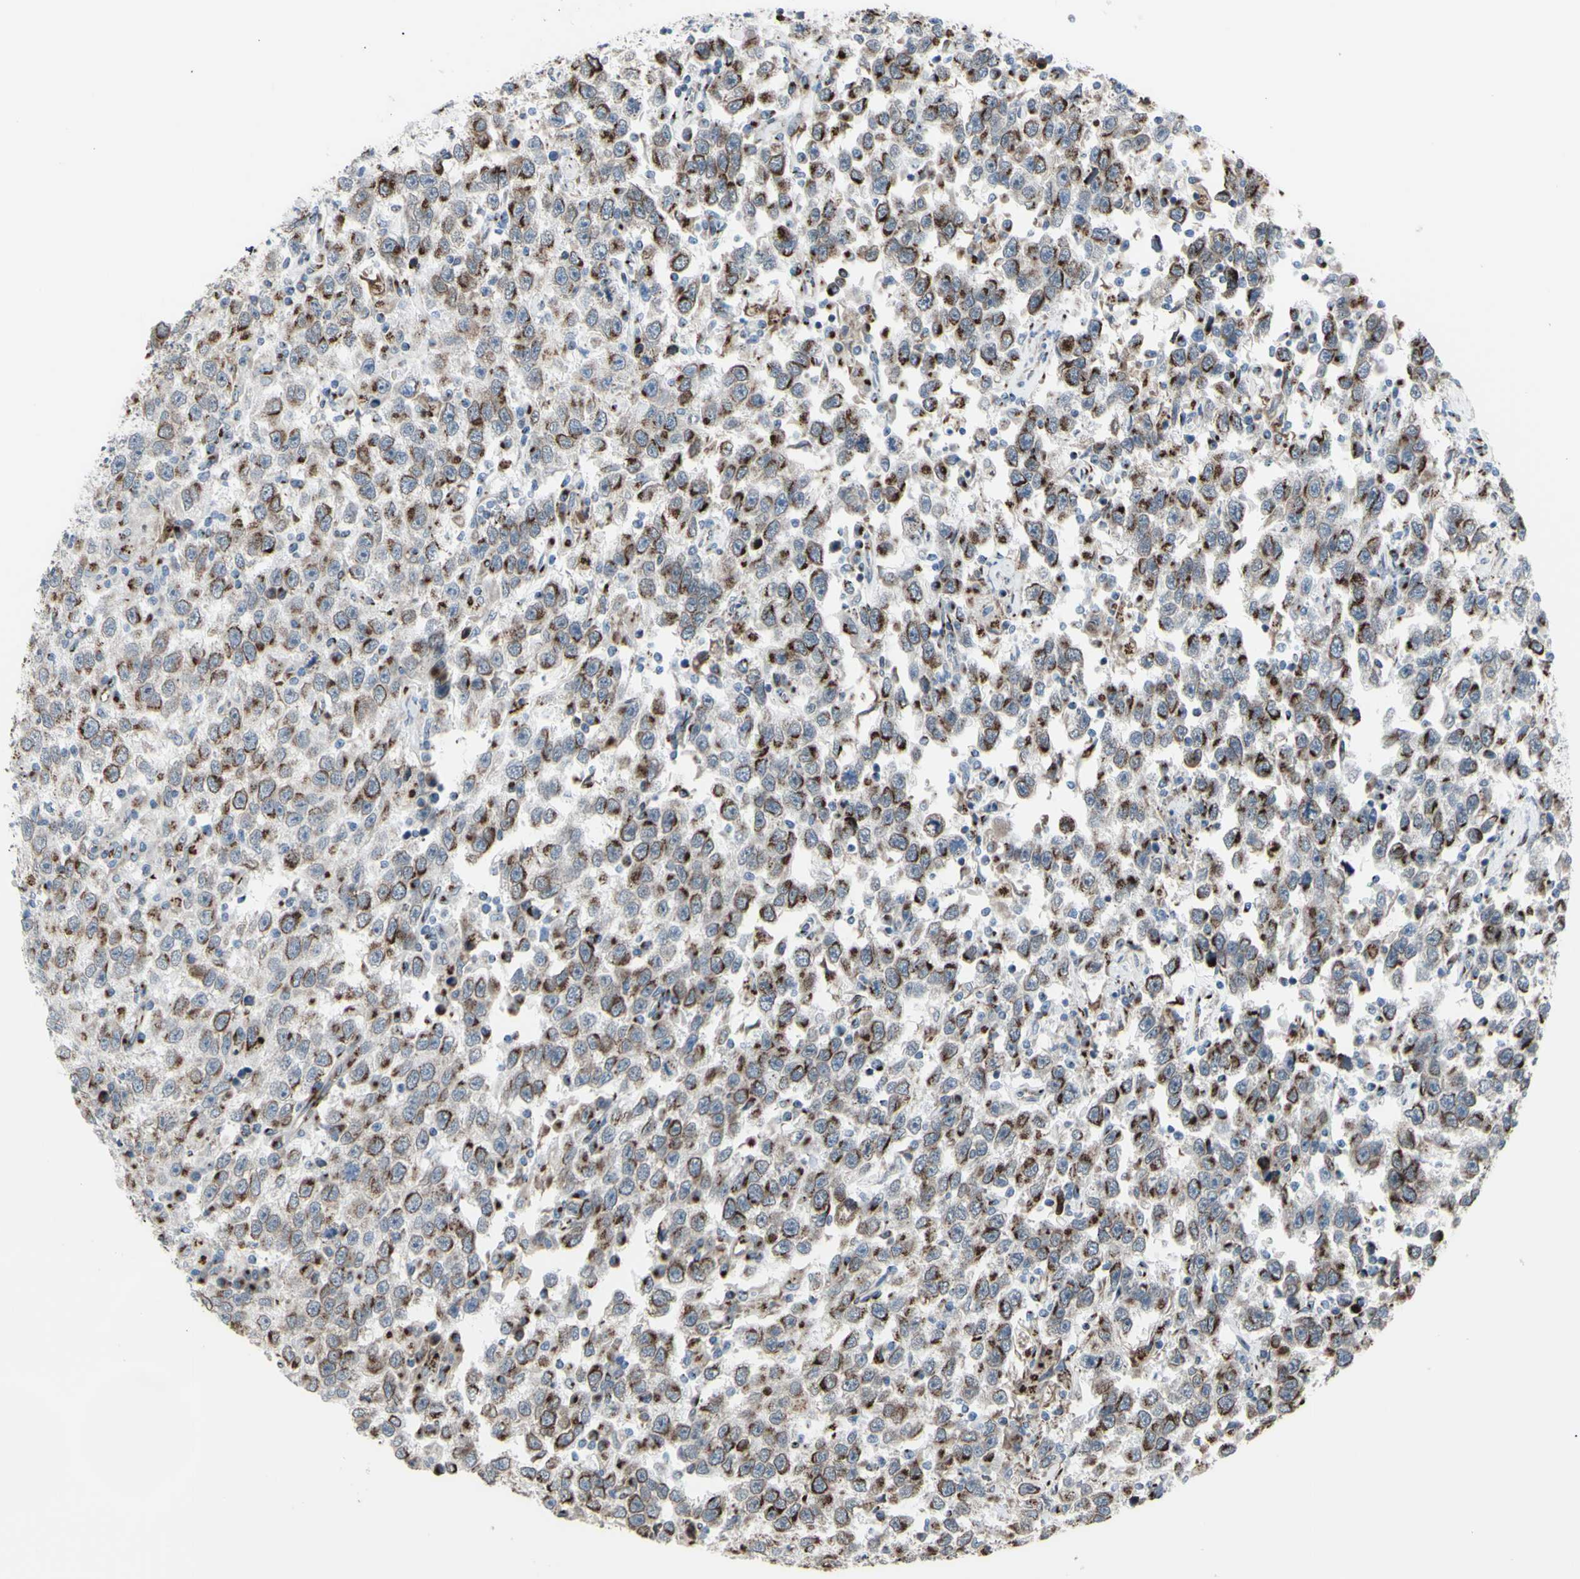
{"staining": {"intensity": "strong", "quantity": "25%-75%", "location": "cytoplasmic/membranous"}, "tissue": "testis cancer", "cell_type": "Tumor cells", "image_type": "cancer", "snomed": [{"axis": "morphology", "description": "Seminoma, NOS"}, {"axis": "topography", "description": "Testis"}], "caption": "This photomicrograph reveals immunohistochemistry staining of testis cancer (seminoma), with high strong cytoplasmic/membranous expression in approximately 25%-75% of tumor cells.", "gene": "GLG1", "patient": {"sex": "male", "age": 41}}